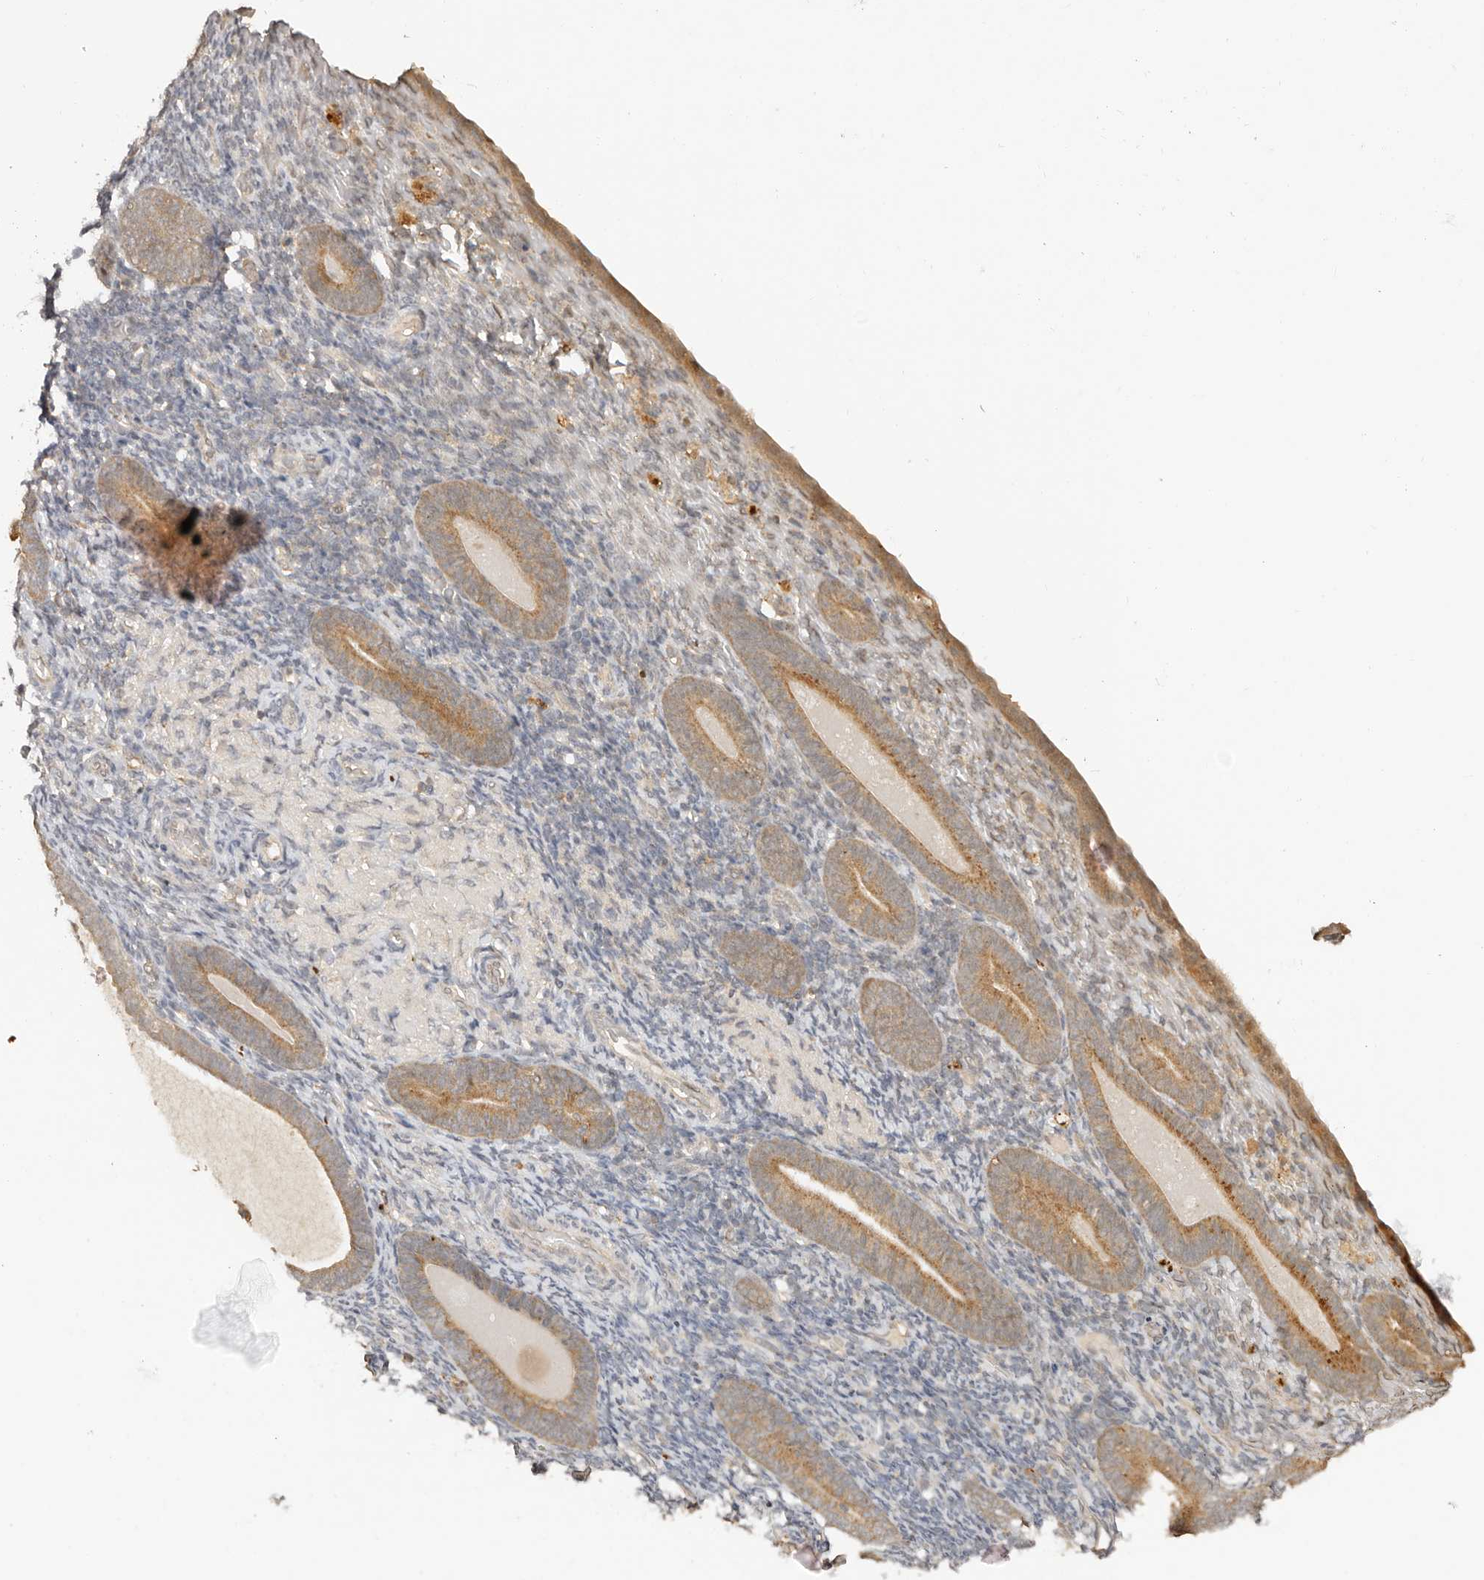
{"staining": {"intensity": "negative", "quantity": "none", "location": "none"}, "tissue": "endometrium", "cell_type": "Cells in endometrial stroma", "image_type": "normal", "snomed": [{"axis": "morphology", "description": "Normal tissue, NOS"}, {"axis": "topography", "description": "Endometrium"}], "caption": "Cells in endometrial stroma show no significant protein staining in benign endometrium. (DAB IHC, high magnification).", "gene": "PSMA5", "patient": {"sex": "female", "age": 51}}